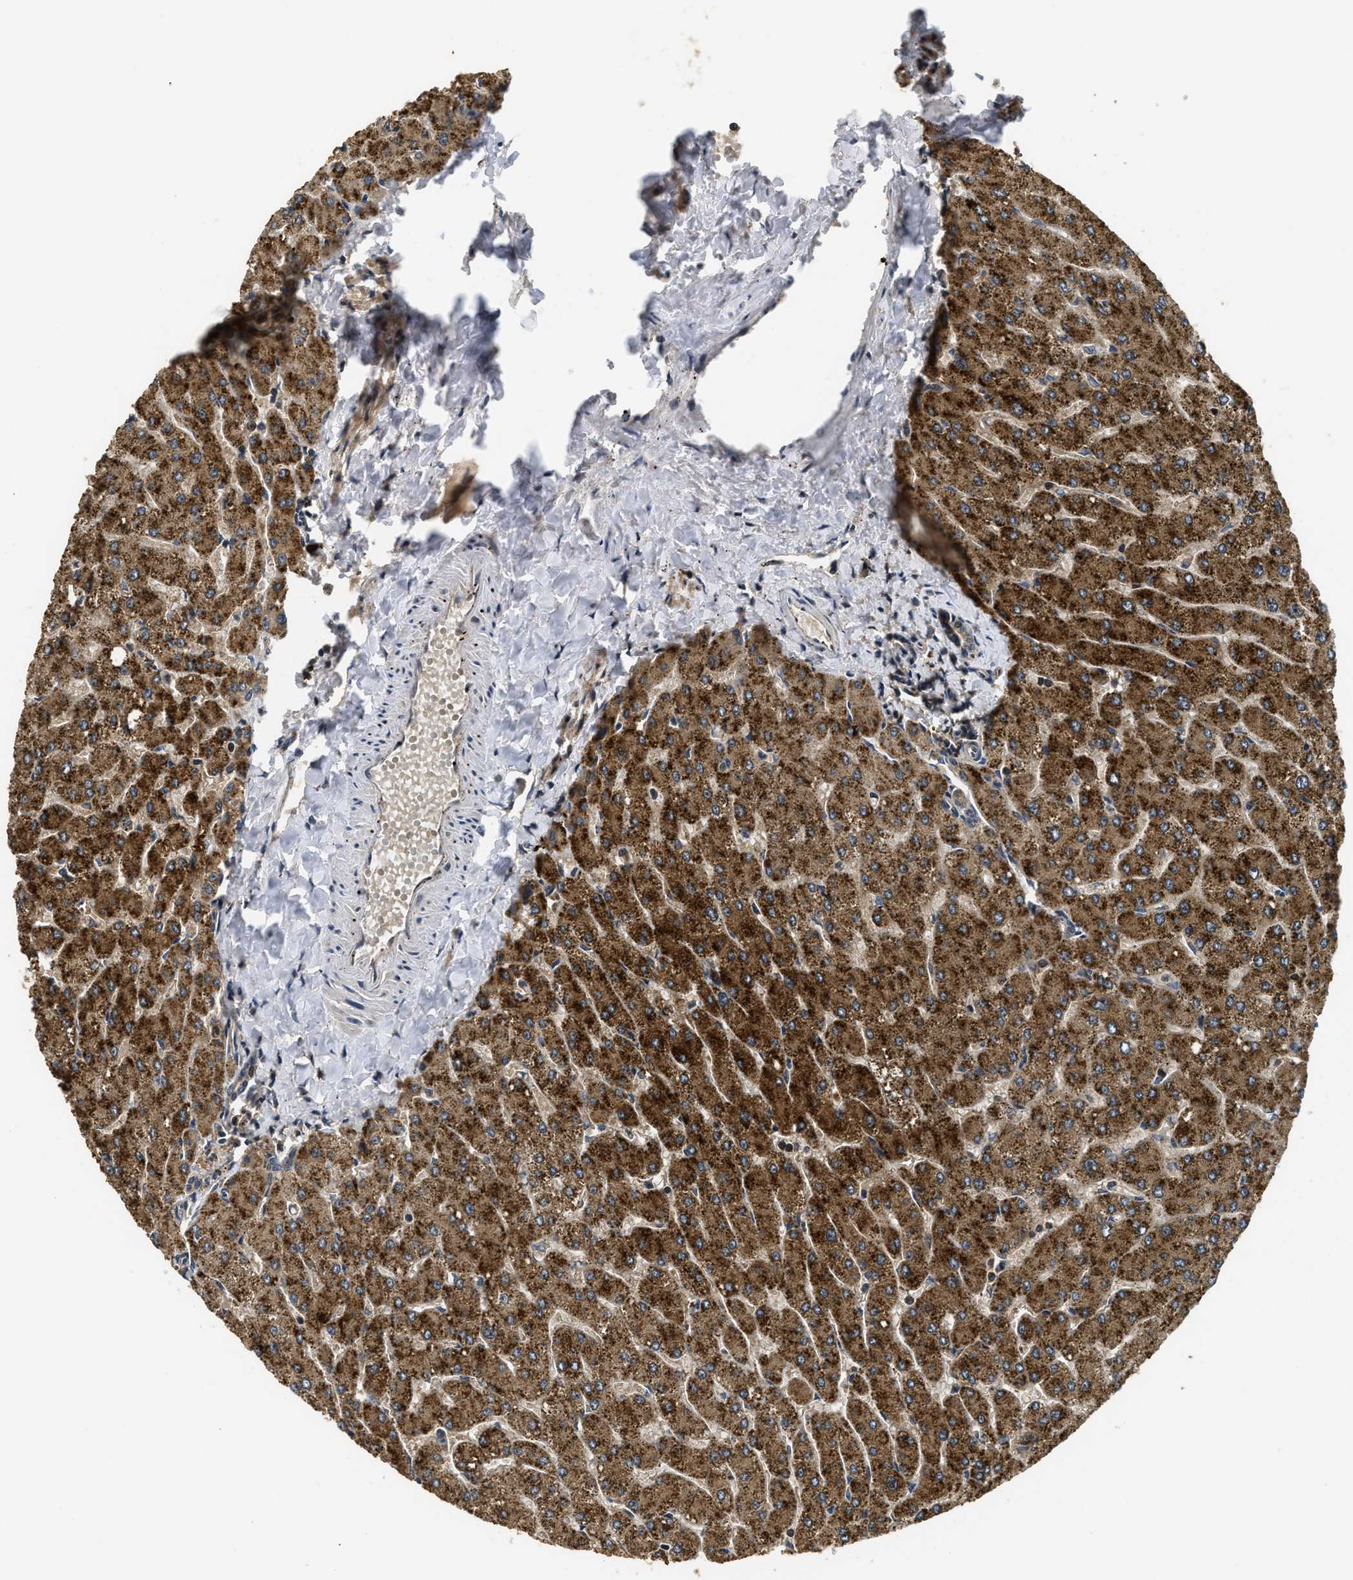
{"staining": {"intensity": "moderate", "quantity": ">75%", "location": "cytoplasmic/membranous"}, "tissue": "liver", "cell_type": "Cholangiocytes", "image_type": "normal", "snomed": [{"axis": "morphology", "description": "Normal tissue, NOS"}, {"axis": "topography", "description": "Liver"}], "caption": "The photomicrograph demonstrates immunohistochemical staining of unremarkable liver. There is moderate cytoplasmic/membranous staining is identified in approximately >75% of cholangiocytes.", "gene": "ADSL", "patient": {"sex": "male", "age": 55}}